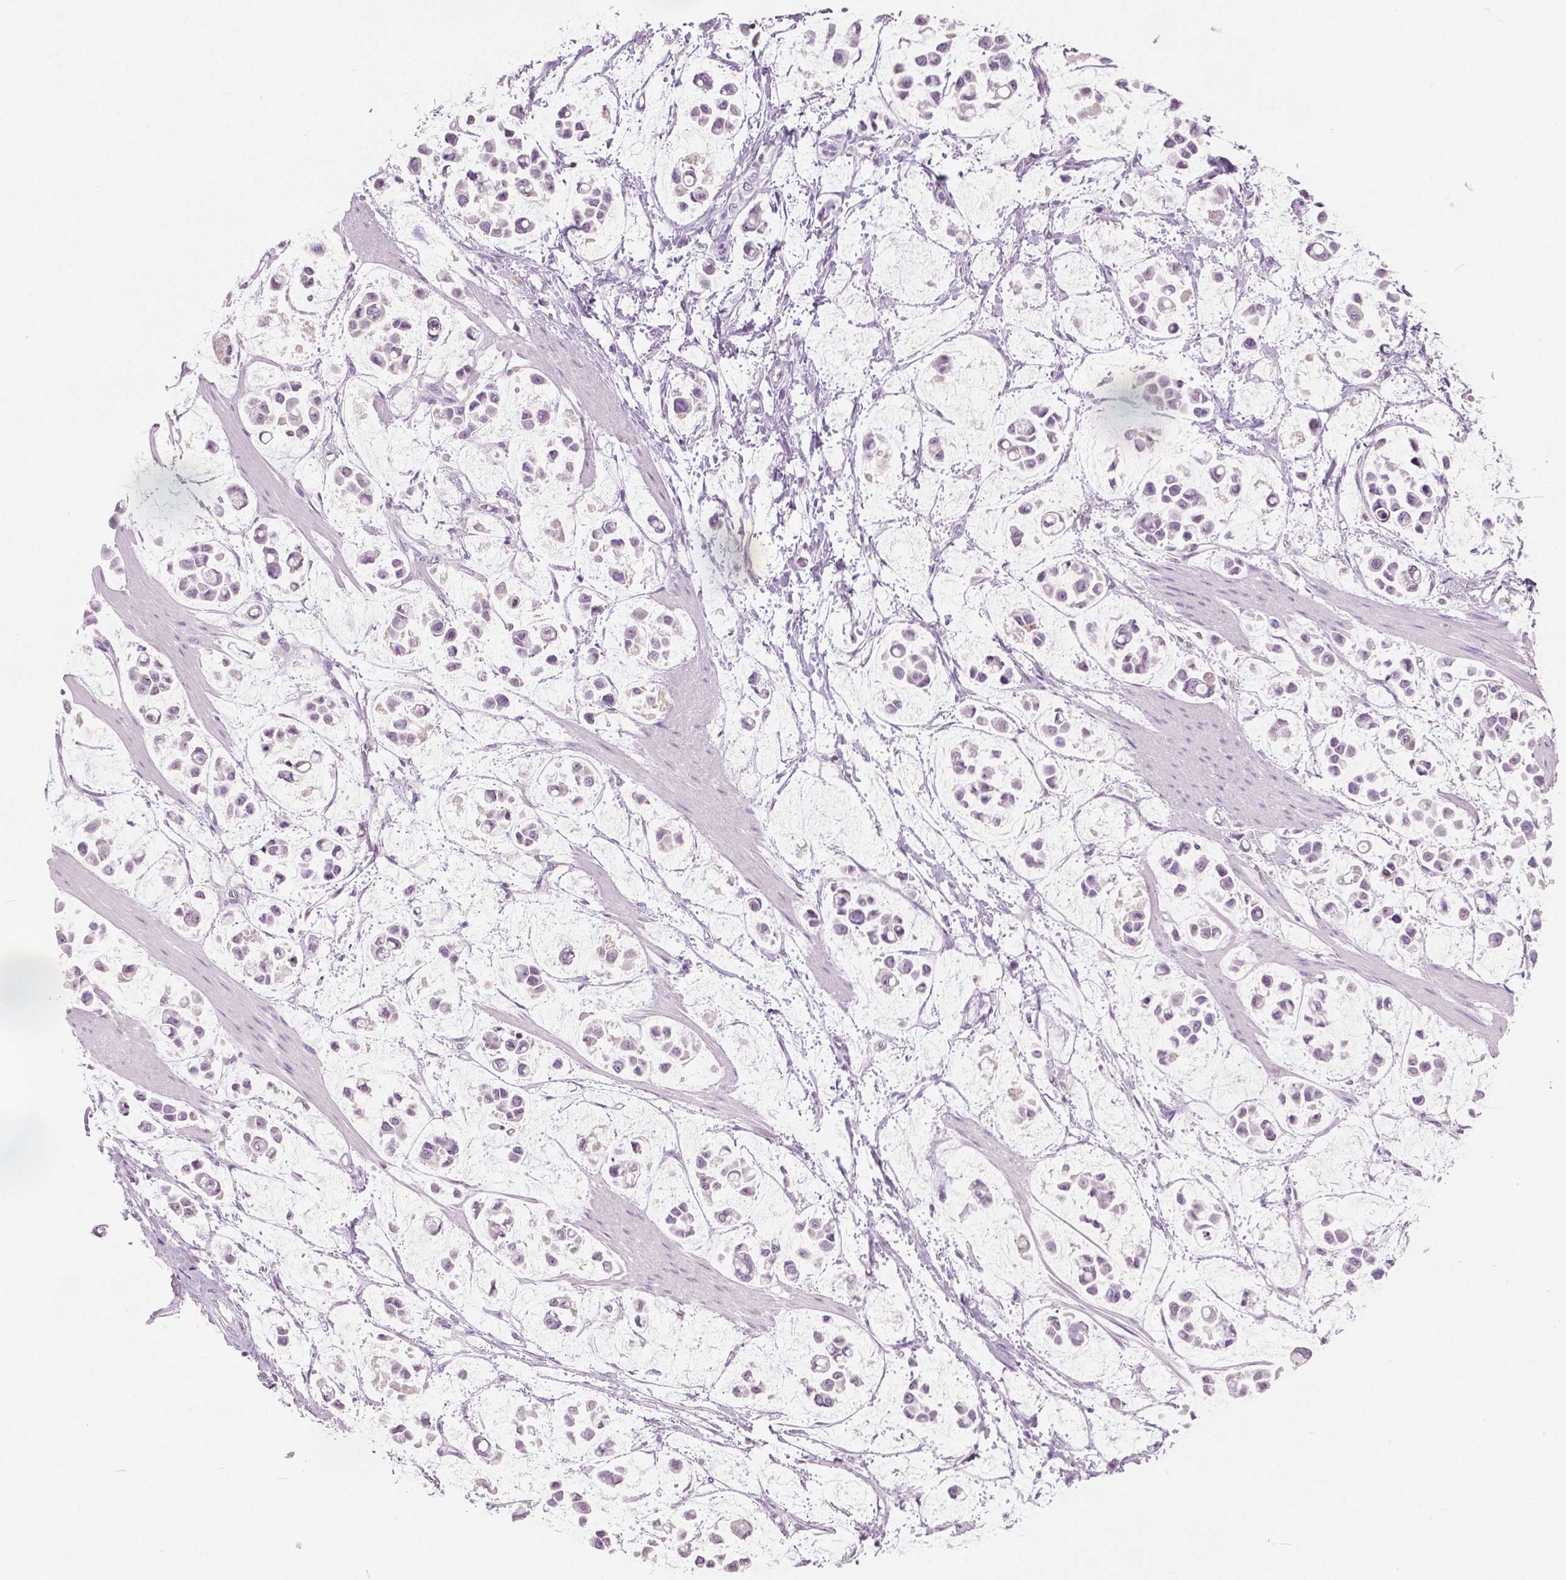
{"staining": {"intensity": "negative", "quantity": "none", "location": "none"}, "tissue": "stomach cancer", "cell_type": "Tumor cells", "image_type": "cancer", "snomed": [{"axis": "morphology", "description": "Adenocarcinoma, NOS"}, {"axis": "topography", "description": "Stomach"}], "caption": "Micrograph shows no protein staining in tumor cells of adenocarcinoma (stomach) tissue.", "gene": "GALM", "patient": {"sex": "male", "age": 82}}